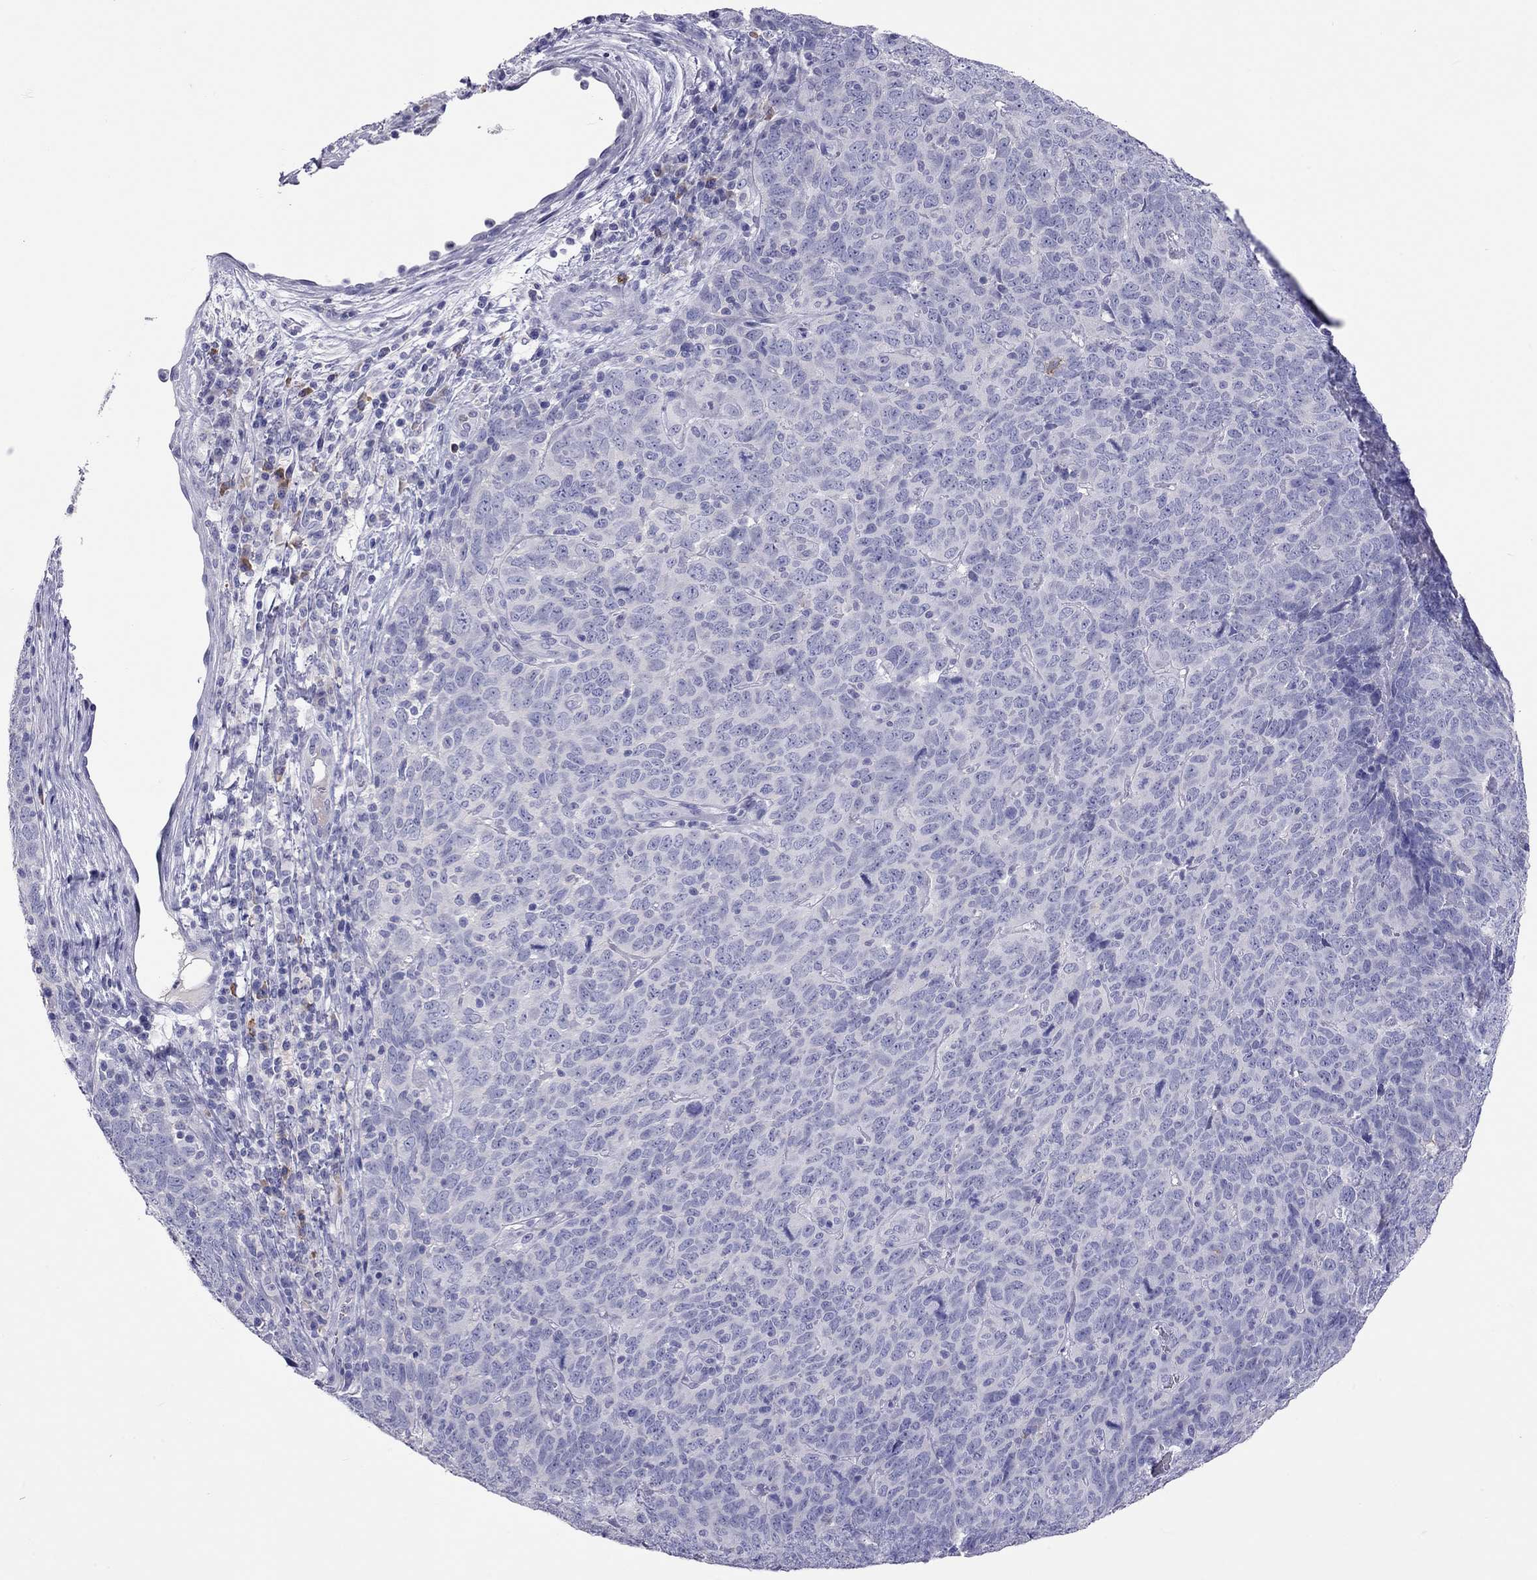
{"staining": {"intensity": "negative", "quantity": "none", "location": "none"}, "tissue": "skin cancer", "cell_type": "Tumor cells", "image_type": "cancer", "snomed": [{"axis": "morphology", "description": "Squamous cell carcinoma, NOS"}, {"axis": "topography", "description": "Skin"}, {"axis": "topography", "description": "Anal"}], "caption": "Tumor cells are negative for protein expression in human skin squamous cell carcinoma.", "gene": "CALHM1", "patient": {"sex": "female", "age": 51}}